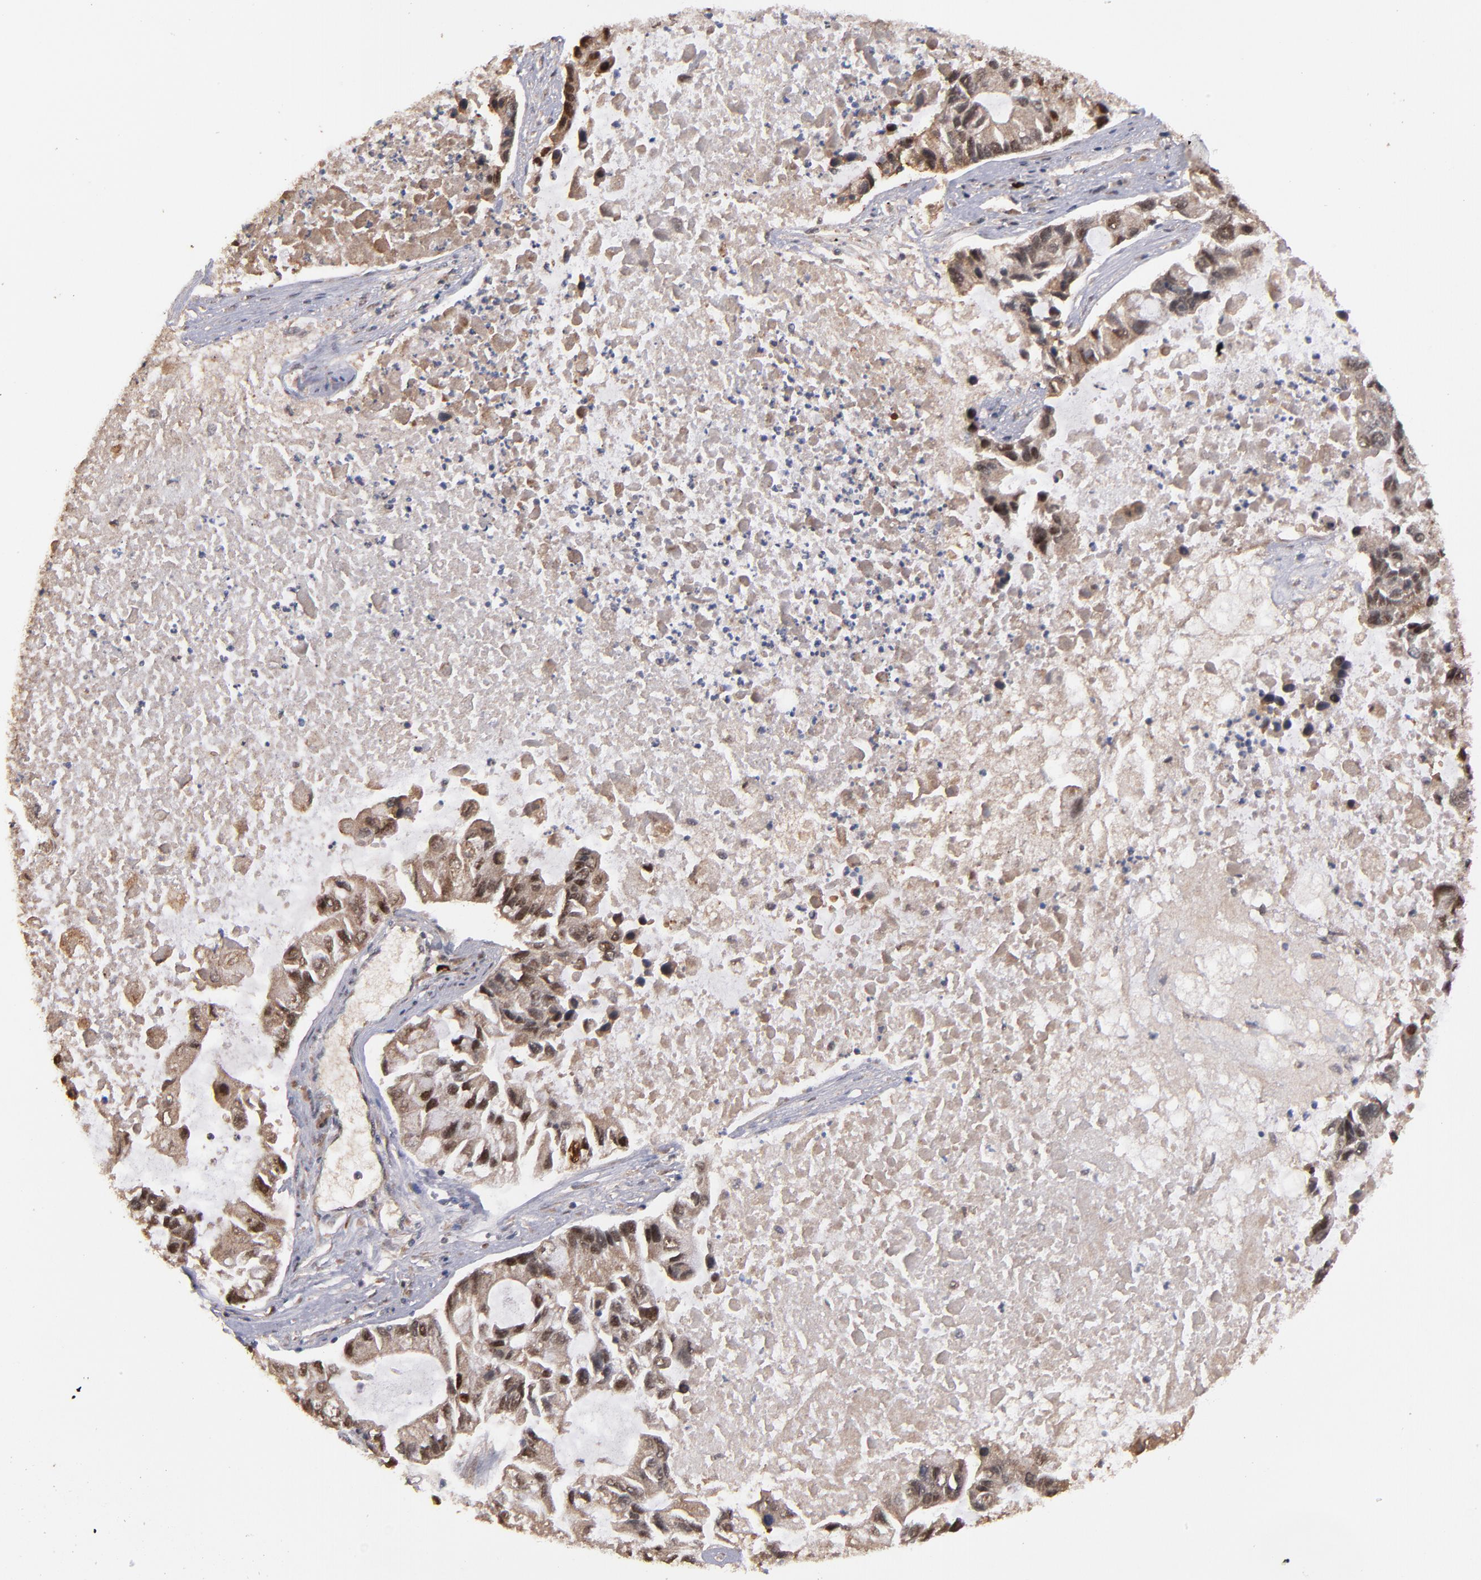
{"staining": {"intensity": "moderate", "quantity": ">75%", "location": "cytoplasmic/membranous,nuclear"}, "tissue": "lung cancer", "cell_type": "Tumor cells", "image_type": "cancer", "snomed": [{"axis": "morphology", "description": "Adenocarcinoma, NOS"}, {"axis": "topography", "description": "Lung"}], "caption": "Immunohistochemical staining of human lung cancer (adenocarcinoma) exhibits moderate cytoplasmic/membranous and nuclear protein staining in approximately >75% of tumor cells. (DAB IHC, brown staining for protein, blue staining for nuclei).", "gene": "EAPP", "patient": {"sex": "female", "age": 51}}